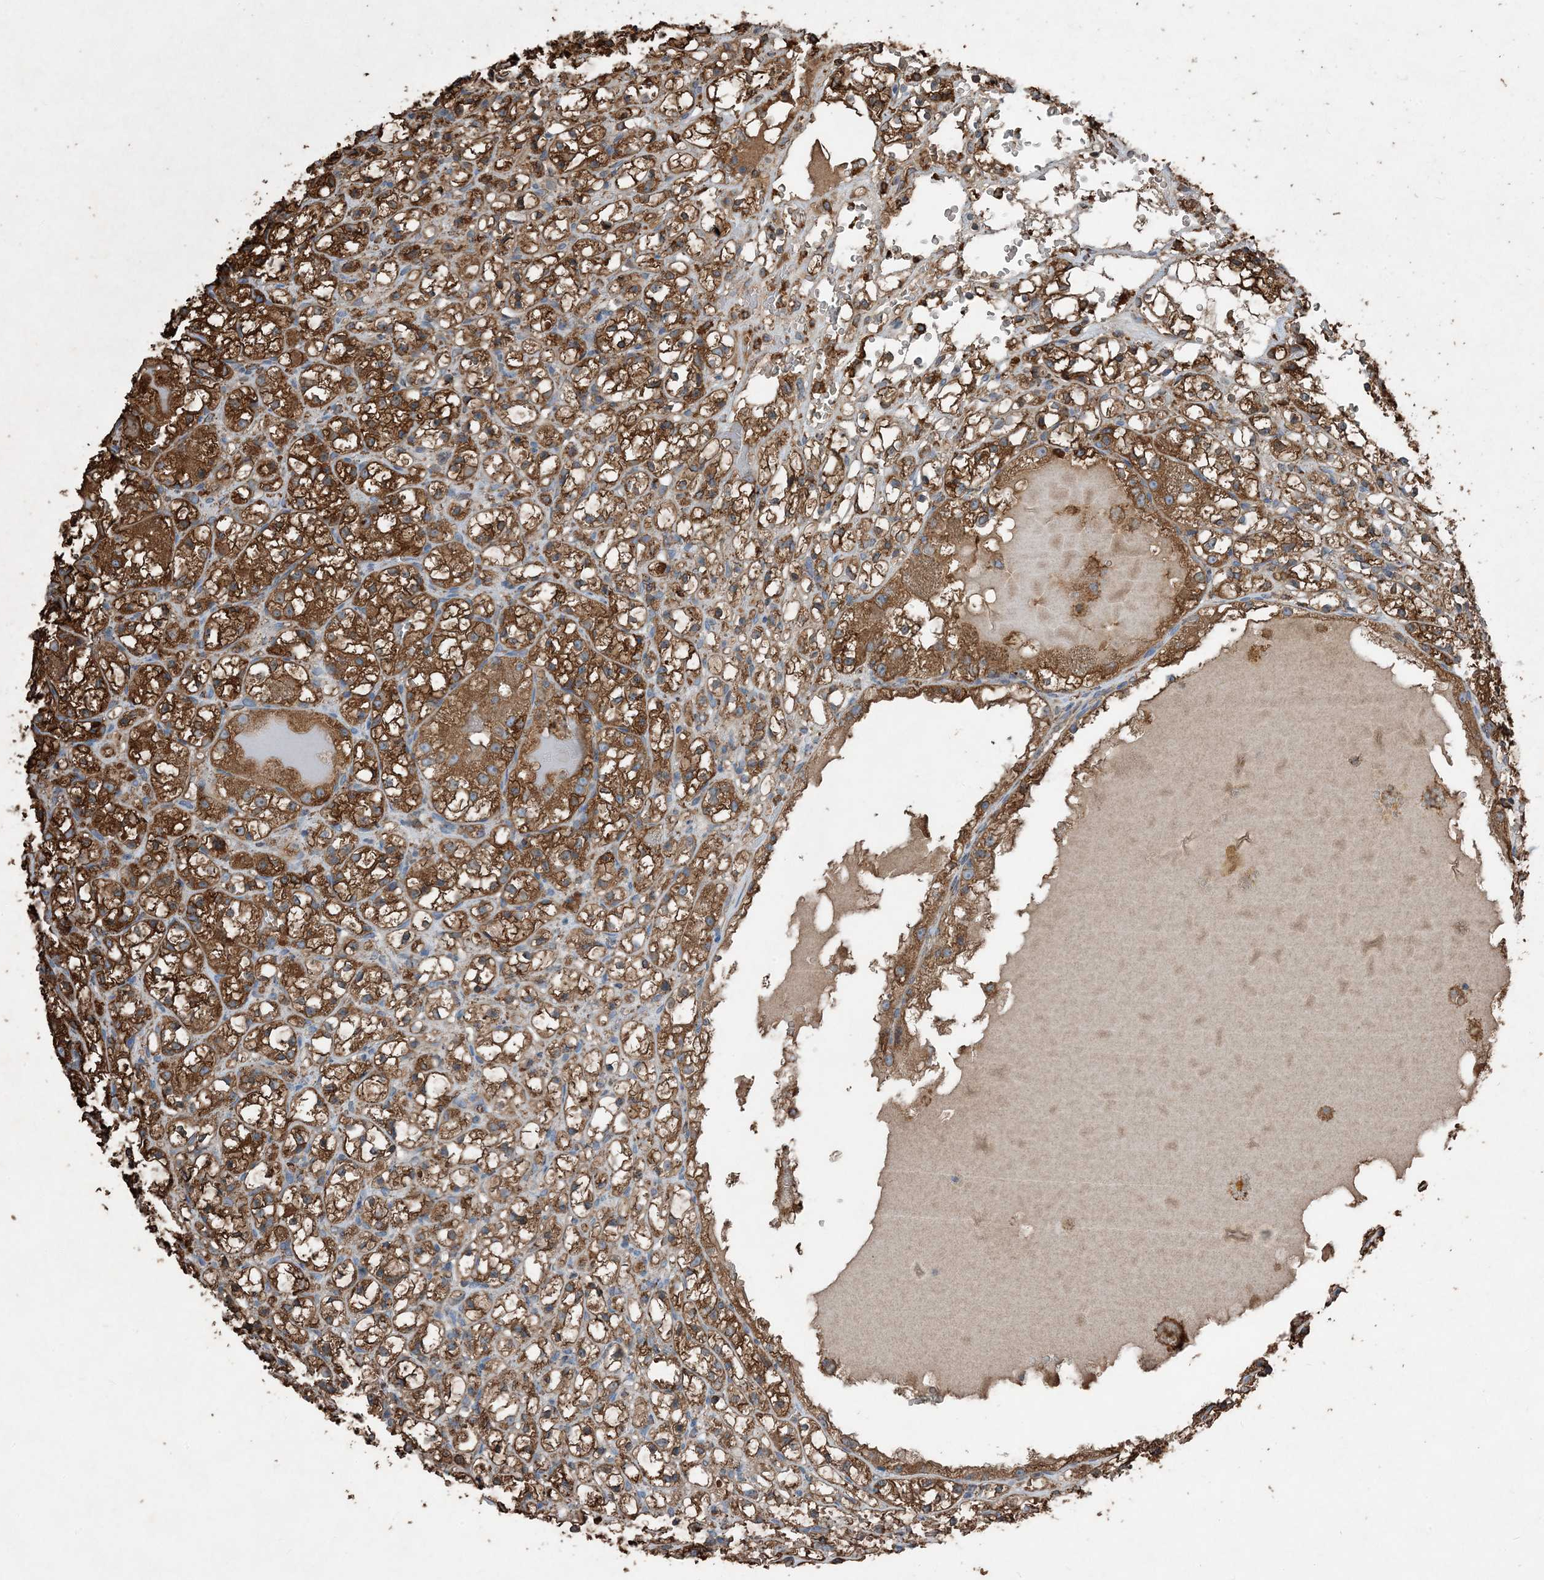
{"staining": {"intensity": "strong", "quantity": ">75%", "location": "cytoplasmic/membranous"}, "tissue": "renal cancer", "cell_type": "Tumor cells", "image_type": "cancer", "snomed": [{"axis": "morphology", "description": "Adenocarcinoma, NOS"}, {"axis": "topography", "description": "Kidney"}], "caption": "Immunohistochemical staining of human renal adenocarcinoma reveals high levels of strong cytoplasmic/membranous staining in about >75% of tumor cells.", "gene": "PDIA6", "patient": {"sex": "male", "age": 61}}